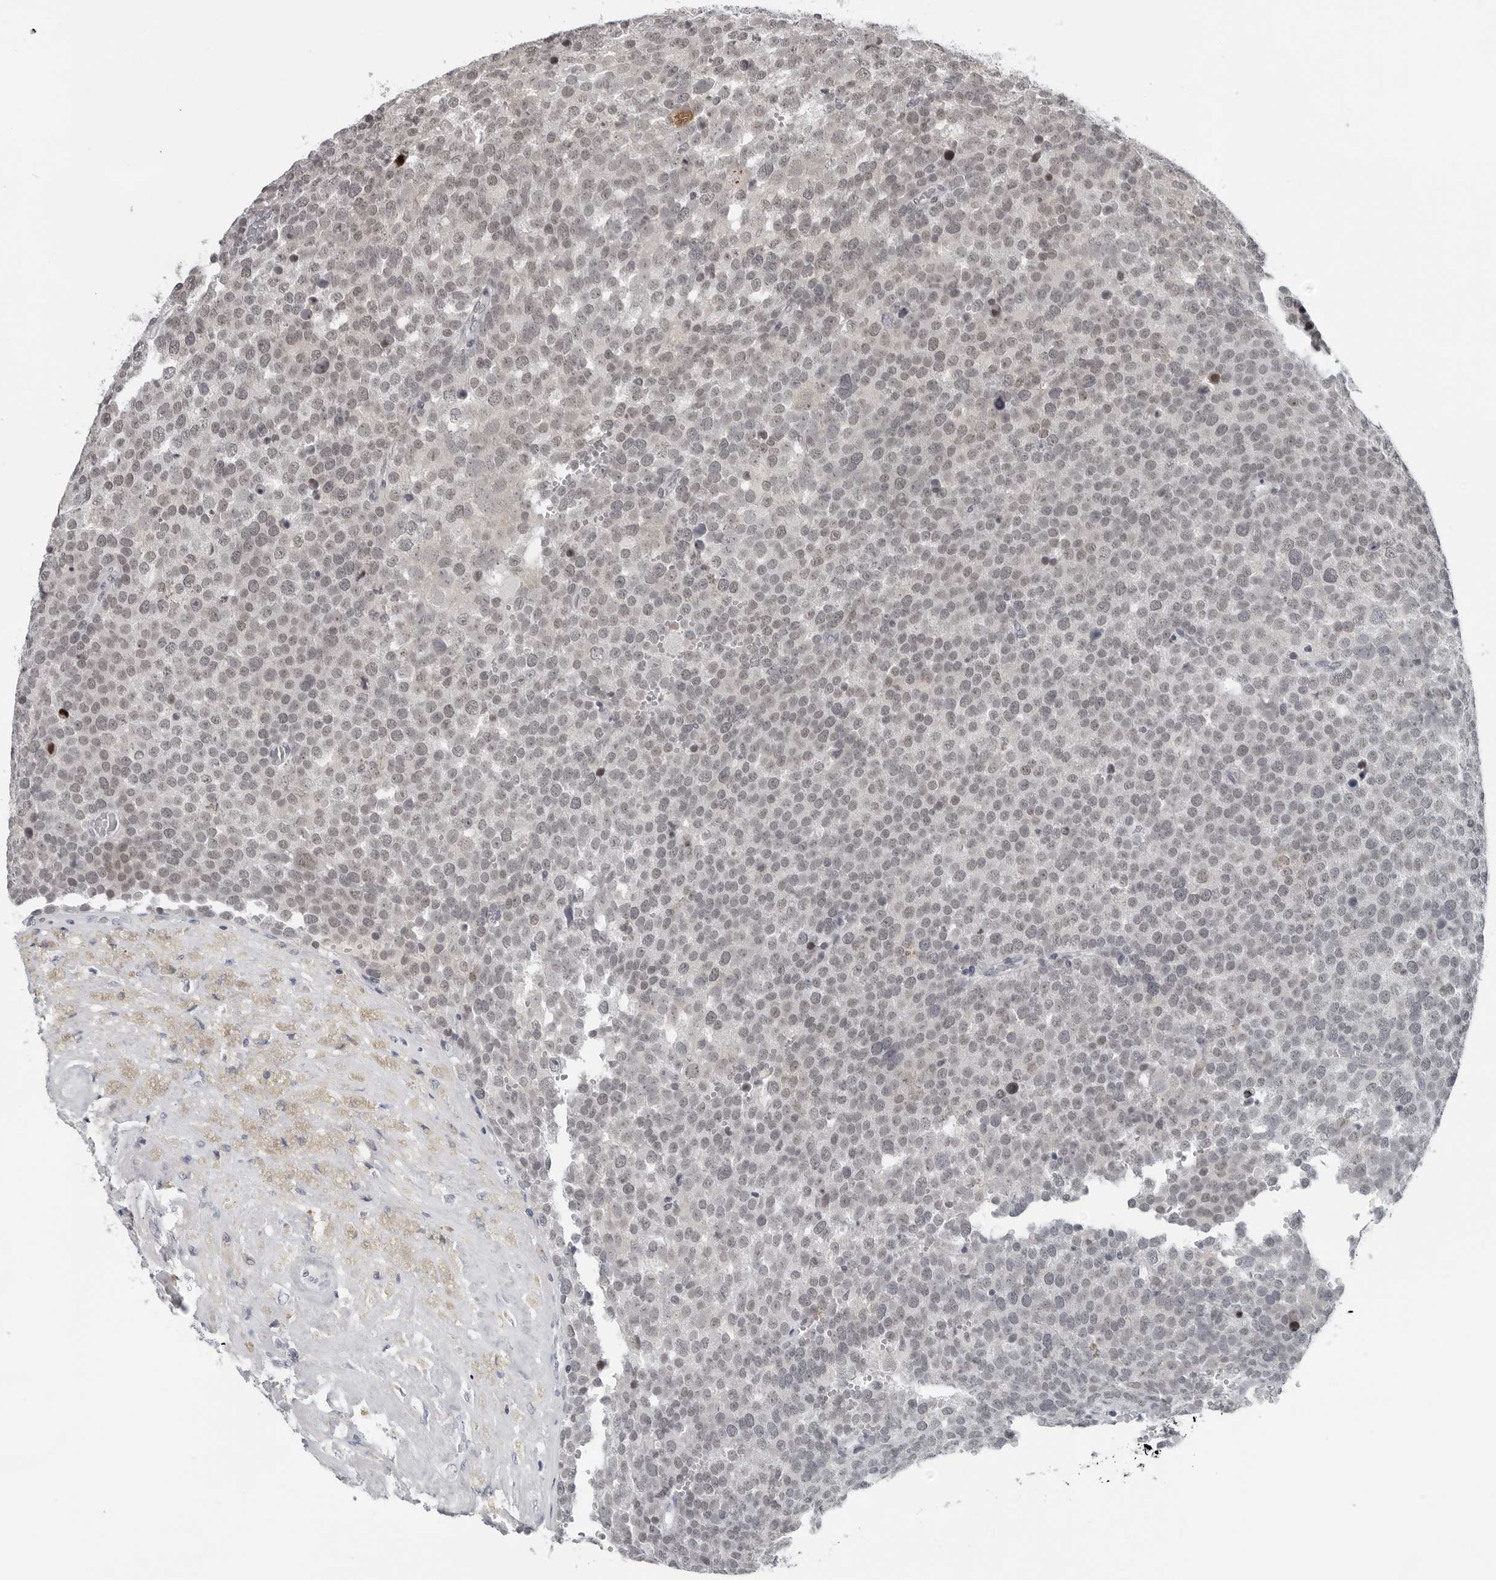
{"staining": {"intensity": "weak", "quantity": "<25%", "location": "nuclear"}, "tissue": "testis cancer", "cell_type": "Tumor cells", "image_type": "cancer", "snomed": [{"axis": "morphology", "description": "Seminoma, NOS"}, {"axis": "topography", "description": "Testis"}], "caption": "The immunohistochemistry (IHC) image has no significant staining in tumor cells of seminoma (testis) tissue.", "gene": "PPP1R42", "patient": {"sex": "male", "age": 71}}